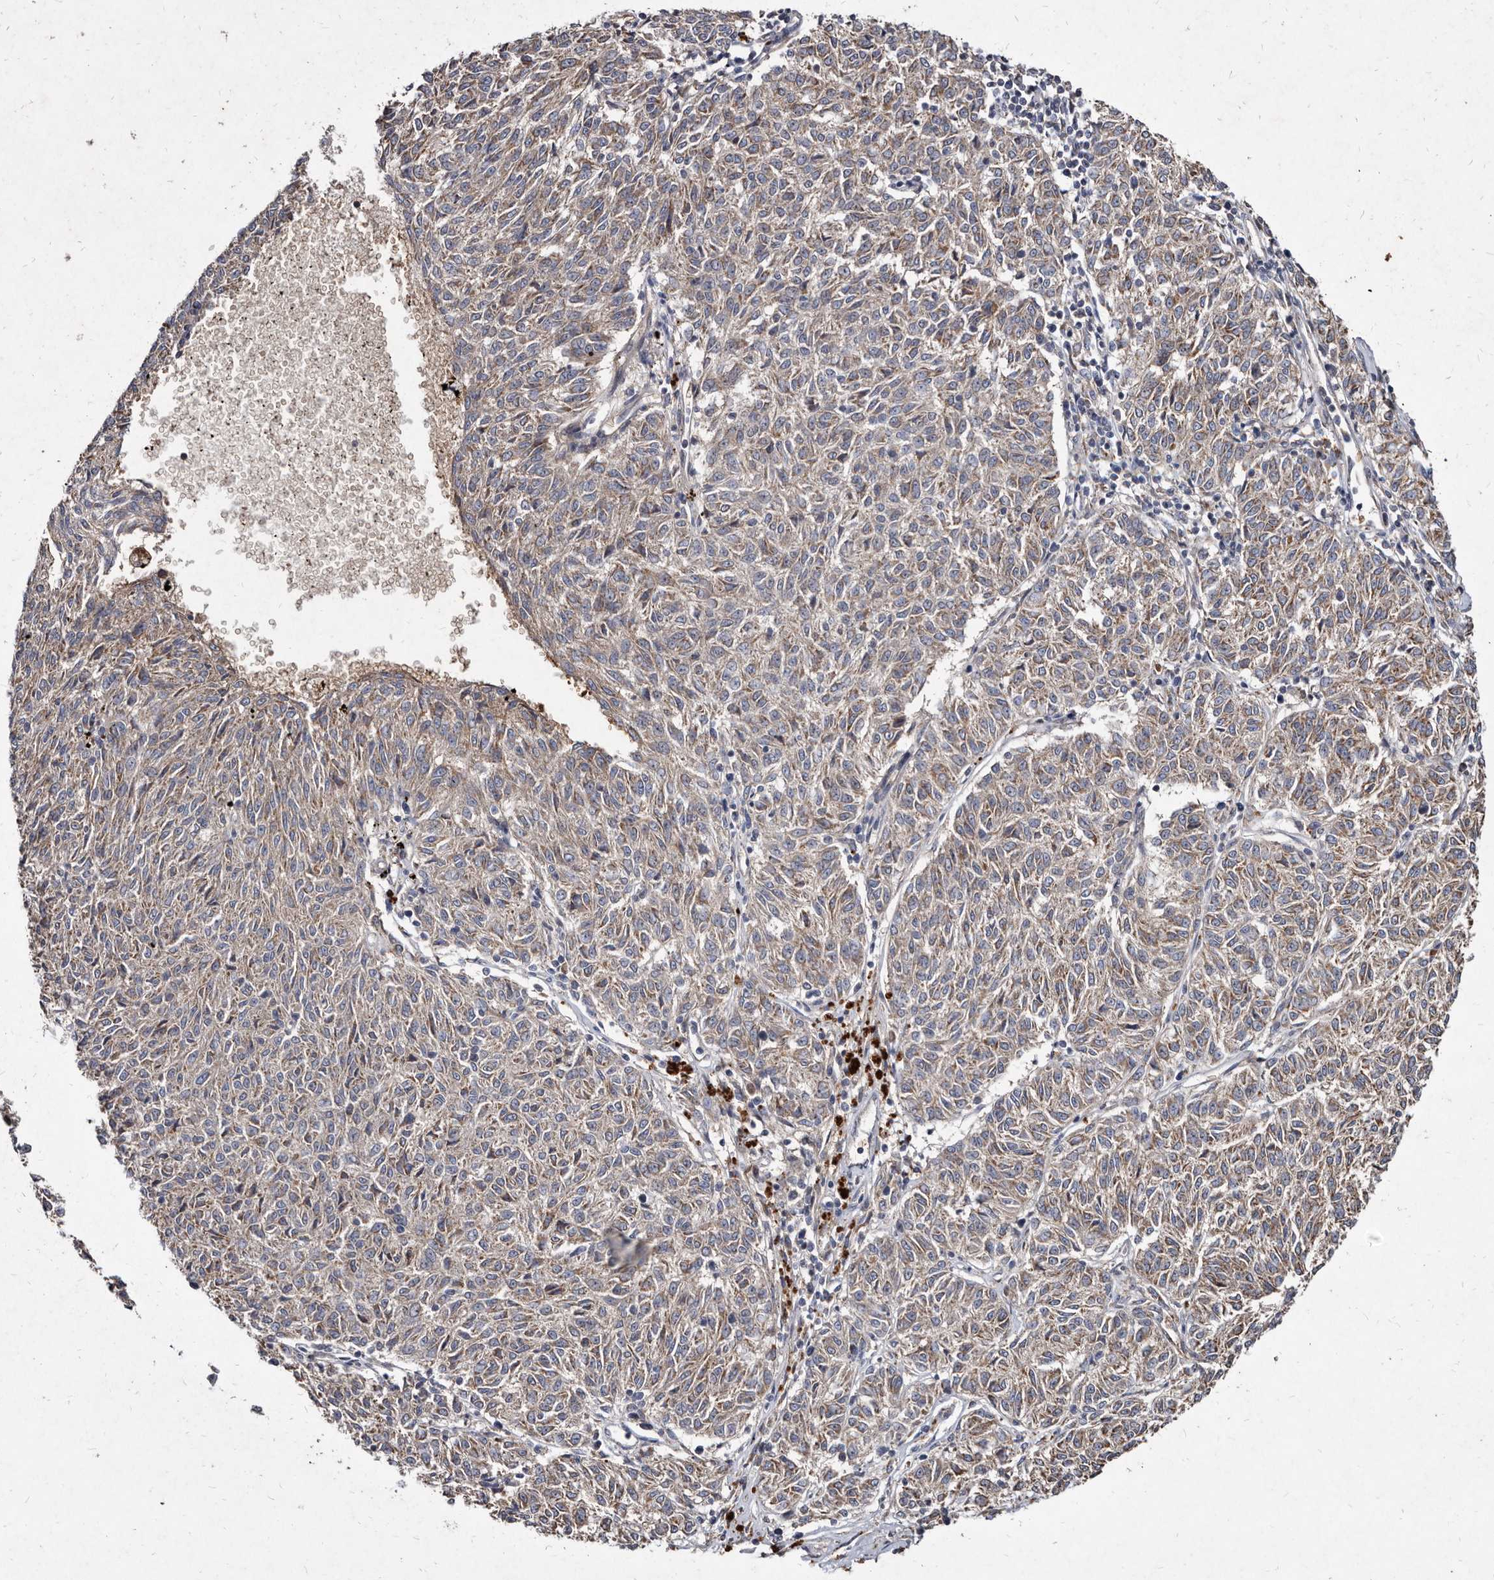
{"staining": {"intensity": "weak", "quantity": ">75%", "location": "cytoplasmic/membranous"}, "tissue": "melanoma", "cell_type": "Tumor cells", "image_type": "cancer", "snomed": [{"axis": "morphology", "description": "Malignant melanoma, NOS"}, {"axis": "topography", "description": "Skin"}], "caption": "Protein analysis of malignant melanoma tissue exhibits weak cytoplasmic/membranous expression in about >75% of tumor cells.", "gene": "YPEL3", "patient": {"sex": "female", "age": 72}}